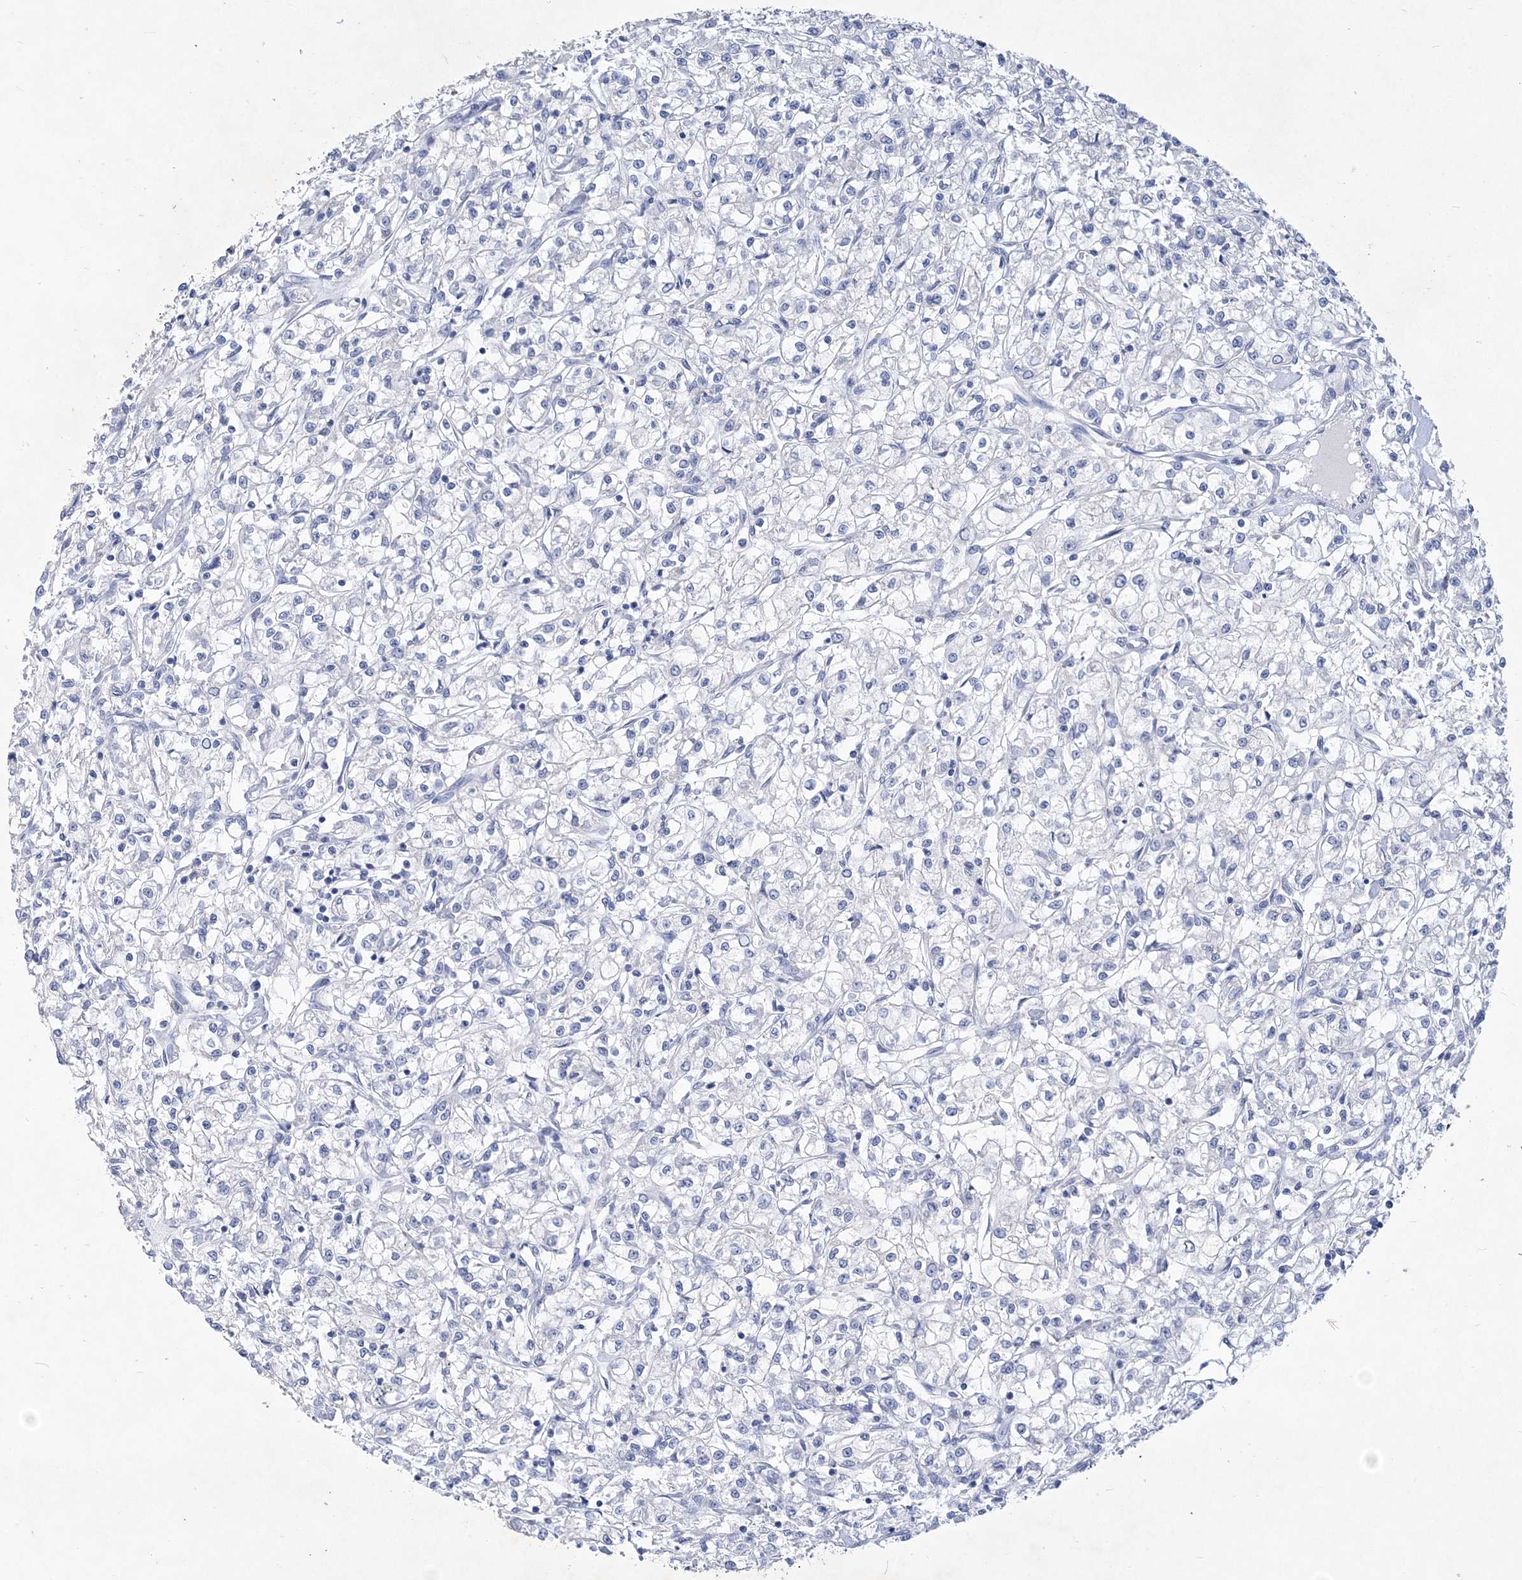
{"staining": {"intensity": "negative", "quantity": "none", "location": "none"}, "tissue": "renal cancer", "cell_type": "Tumor cells", "image_type": "cancer", "snomed": [{"axis": "morphology", "description": "Adenocarcinoma, NOS"}, {"axis": "topography", "description": "Kidney"}], "caption": "Image shows no protein expression in tumor cells of adenocarcinoma (renal) tissue.", "gene": "COPS8", "patient": {"sex": "female", "age": 59}}